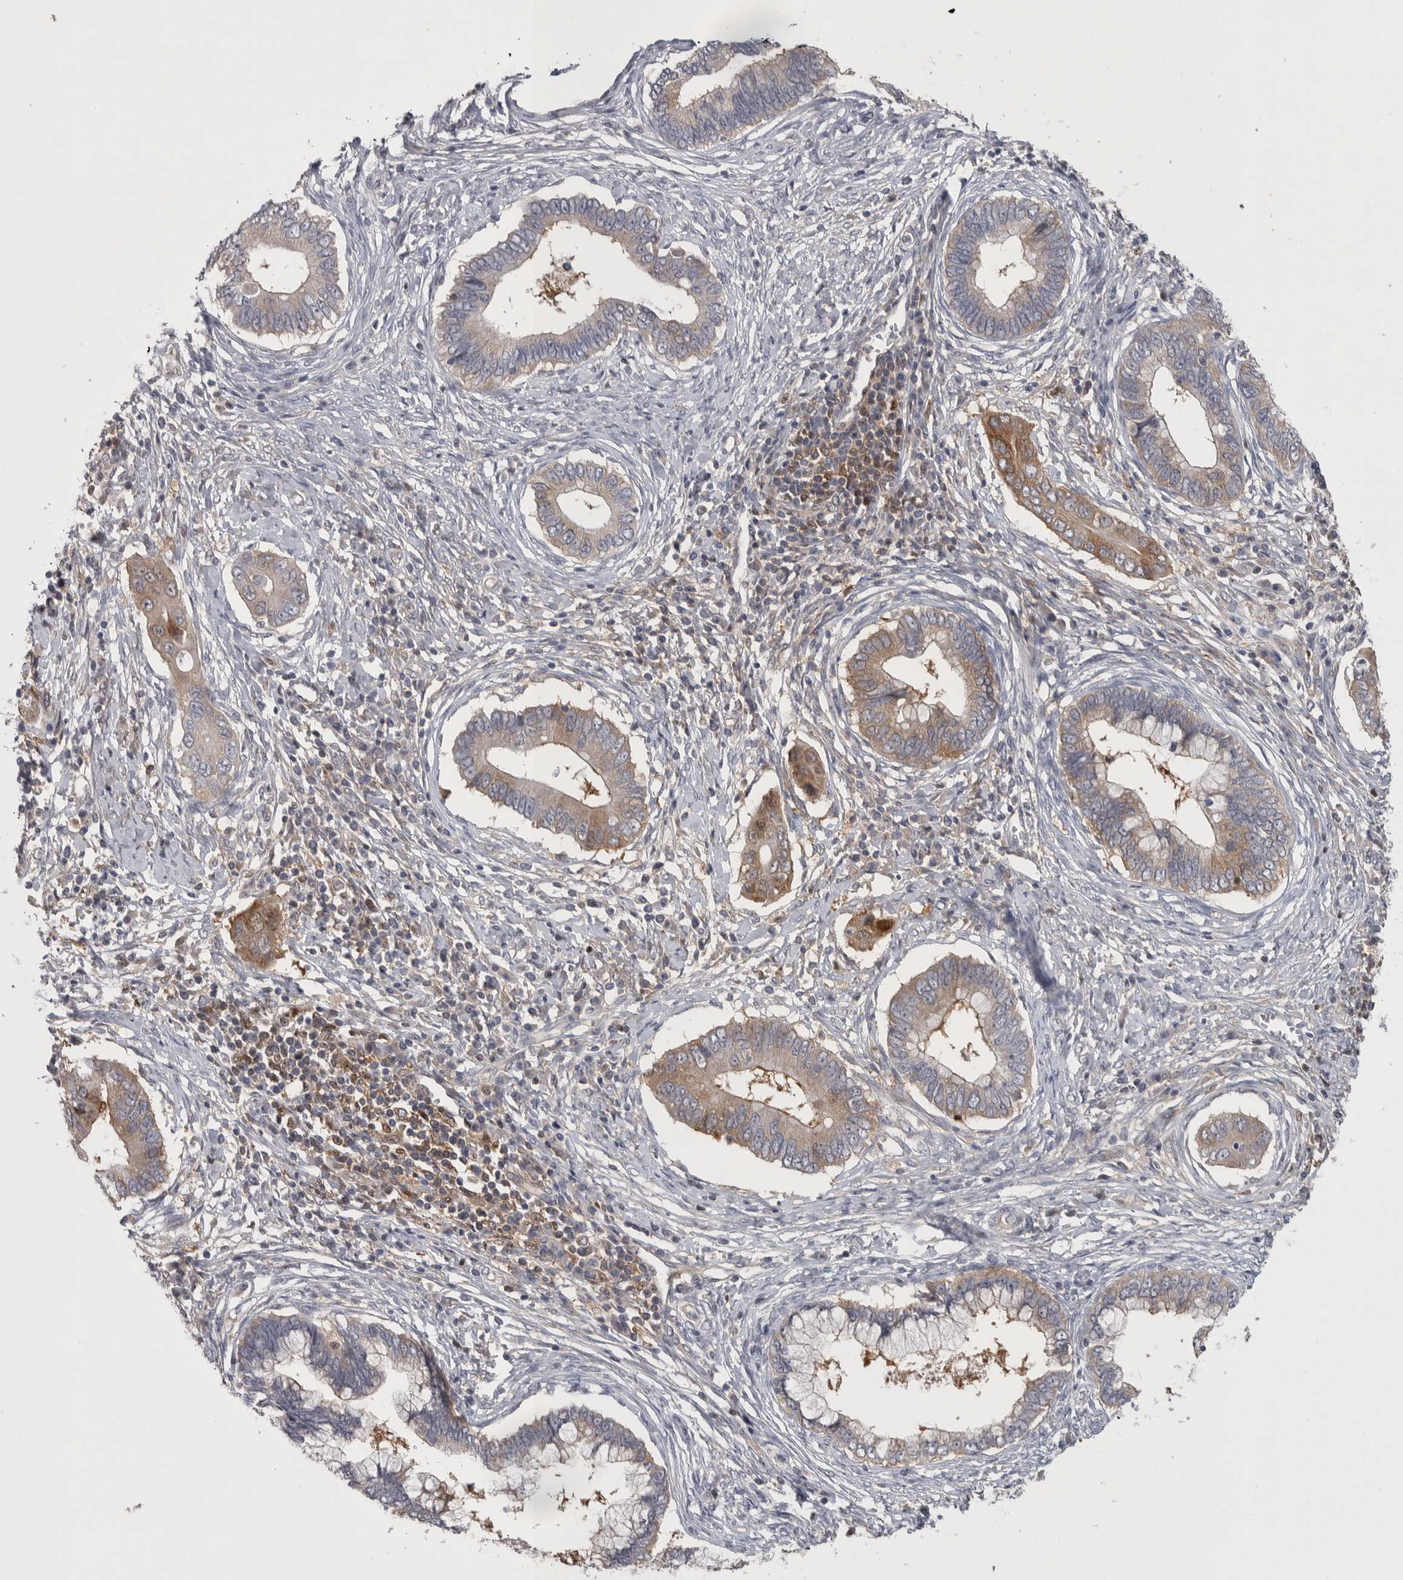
{"staining": {"intensity": "moderate", "quantity": "25%-75%", "location": "cytoplasmic/membranous"}, "tissue": "cervical cancer", "cell_type": "Tumor cells", "image_type": "cancer", "snomed": [{"axis": "morphology", "description": "Adenocarcinoma, NOS"}, {"axis": "topography", "description": "Cervix"}], "caption": "Immunohistochemical staining of human cervical adenocarcinoma displays medium levels of moderate cytoplasmic/membranous protein staining in approximately 25%-75% of tumor cells.", "gene": "NFKB2", "patient": {"sex": "female", "age": 44}}